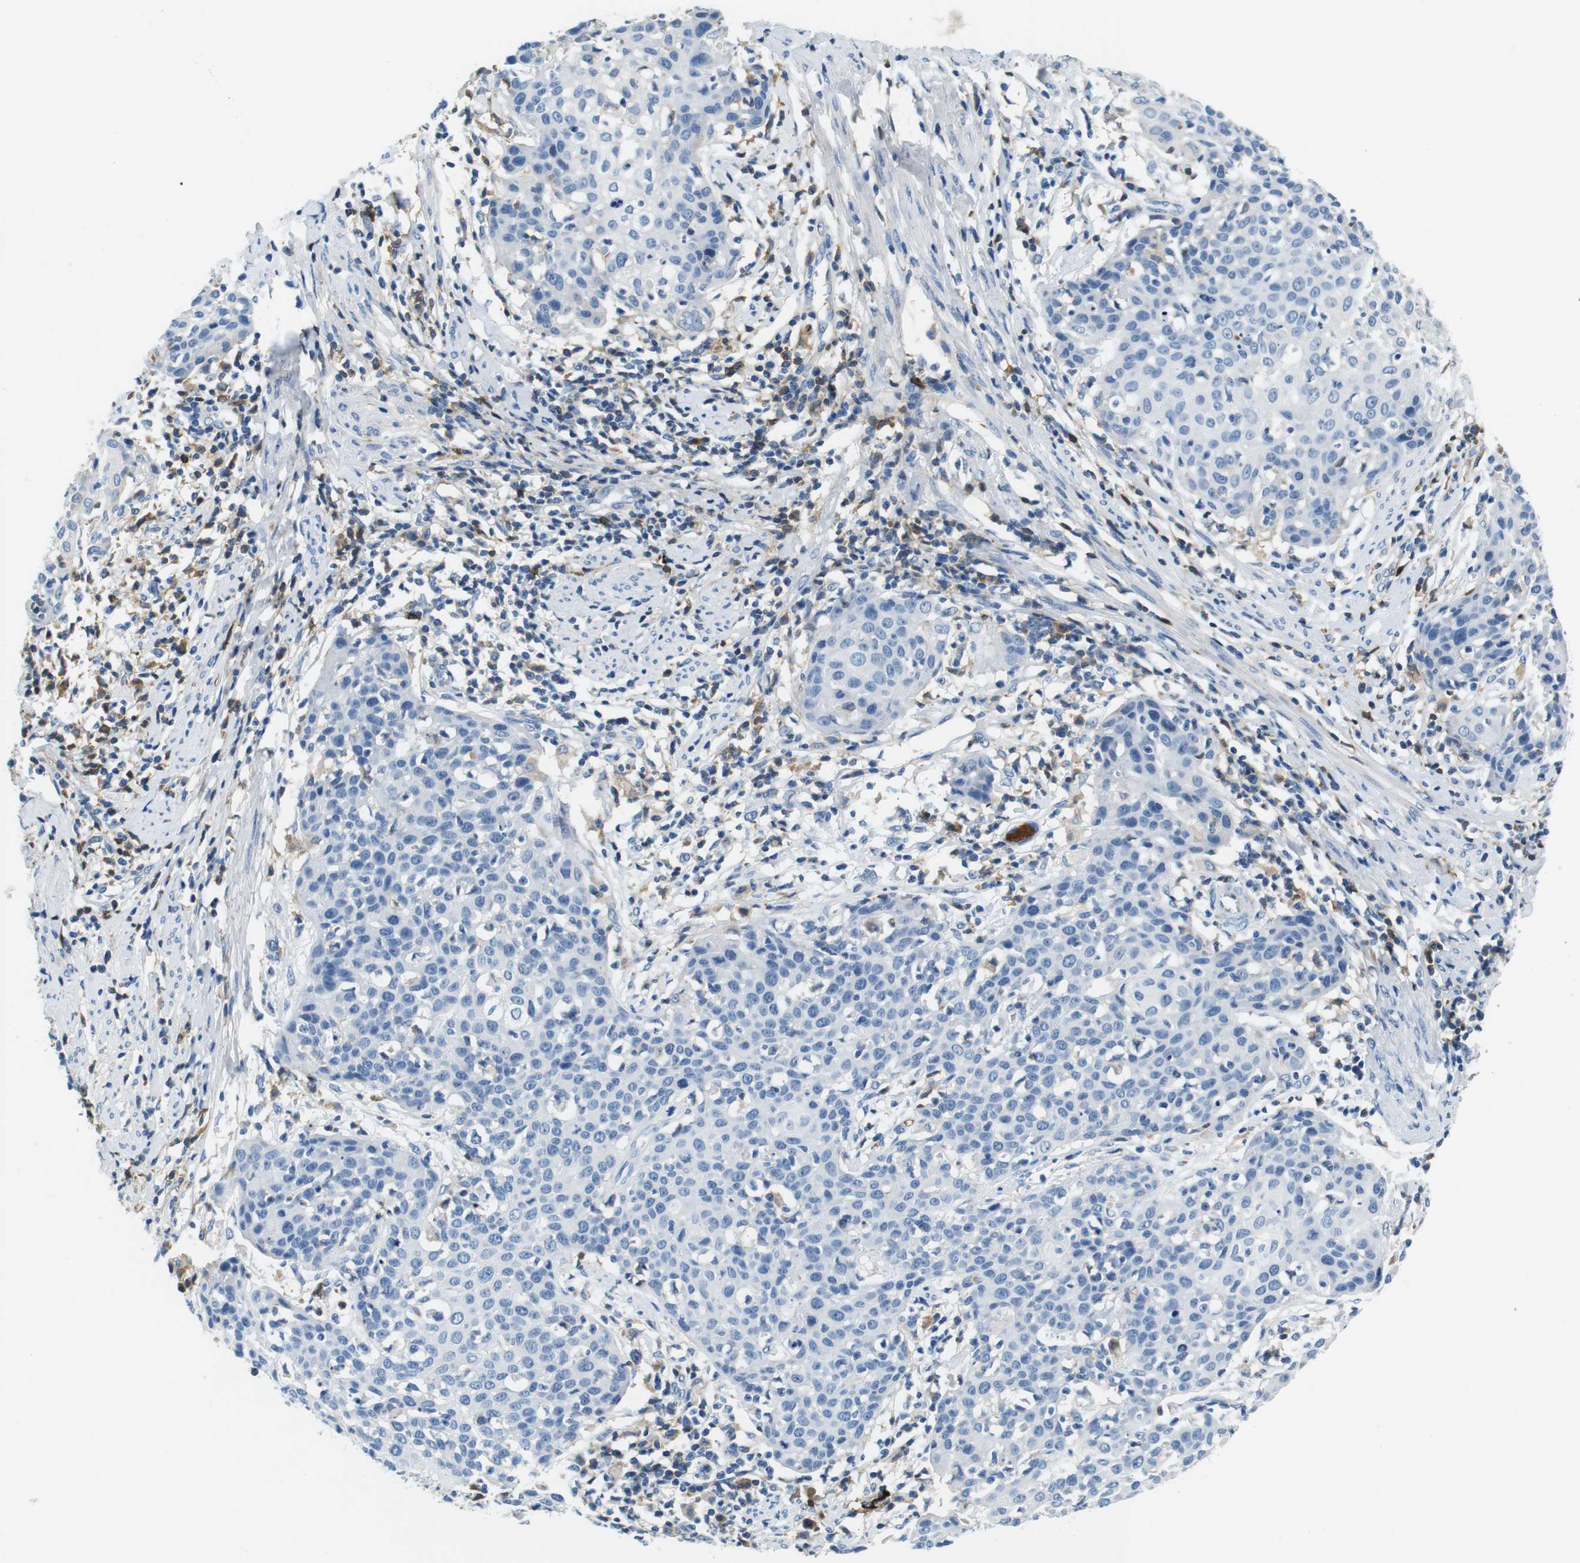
{"staining": {"intensity": "weak", "quantity": "<25%", "location": "cytoplasmic/membranous"}, "tissue": "cervical cancer", "cell_type": "Tumor cells", "image_type": "cancer", "snomed": [{"axis": "morphology", "description": "Squamous cell carcinoma, NOS"}, {"axis": "topography", "description": "Cervix"}], "caption": "Cervical cancer stained for a protein using IHC displays no expression tumor cells.", "gene": "IGHD", "patient": {"sex": "female", "age": 38}}